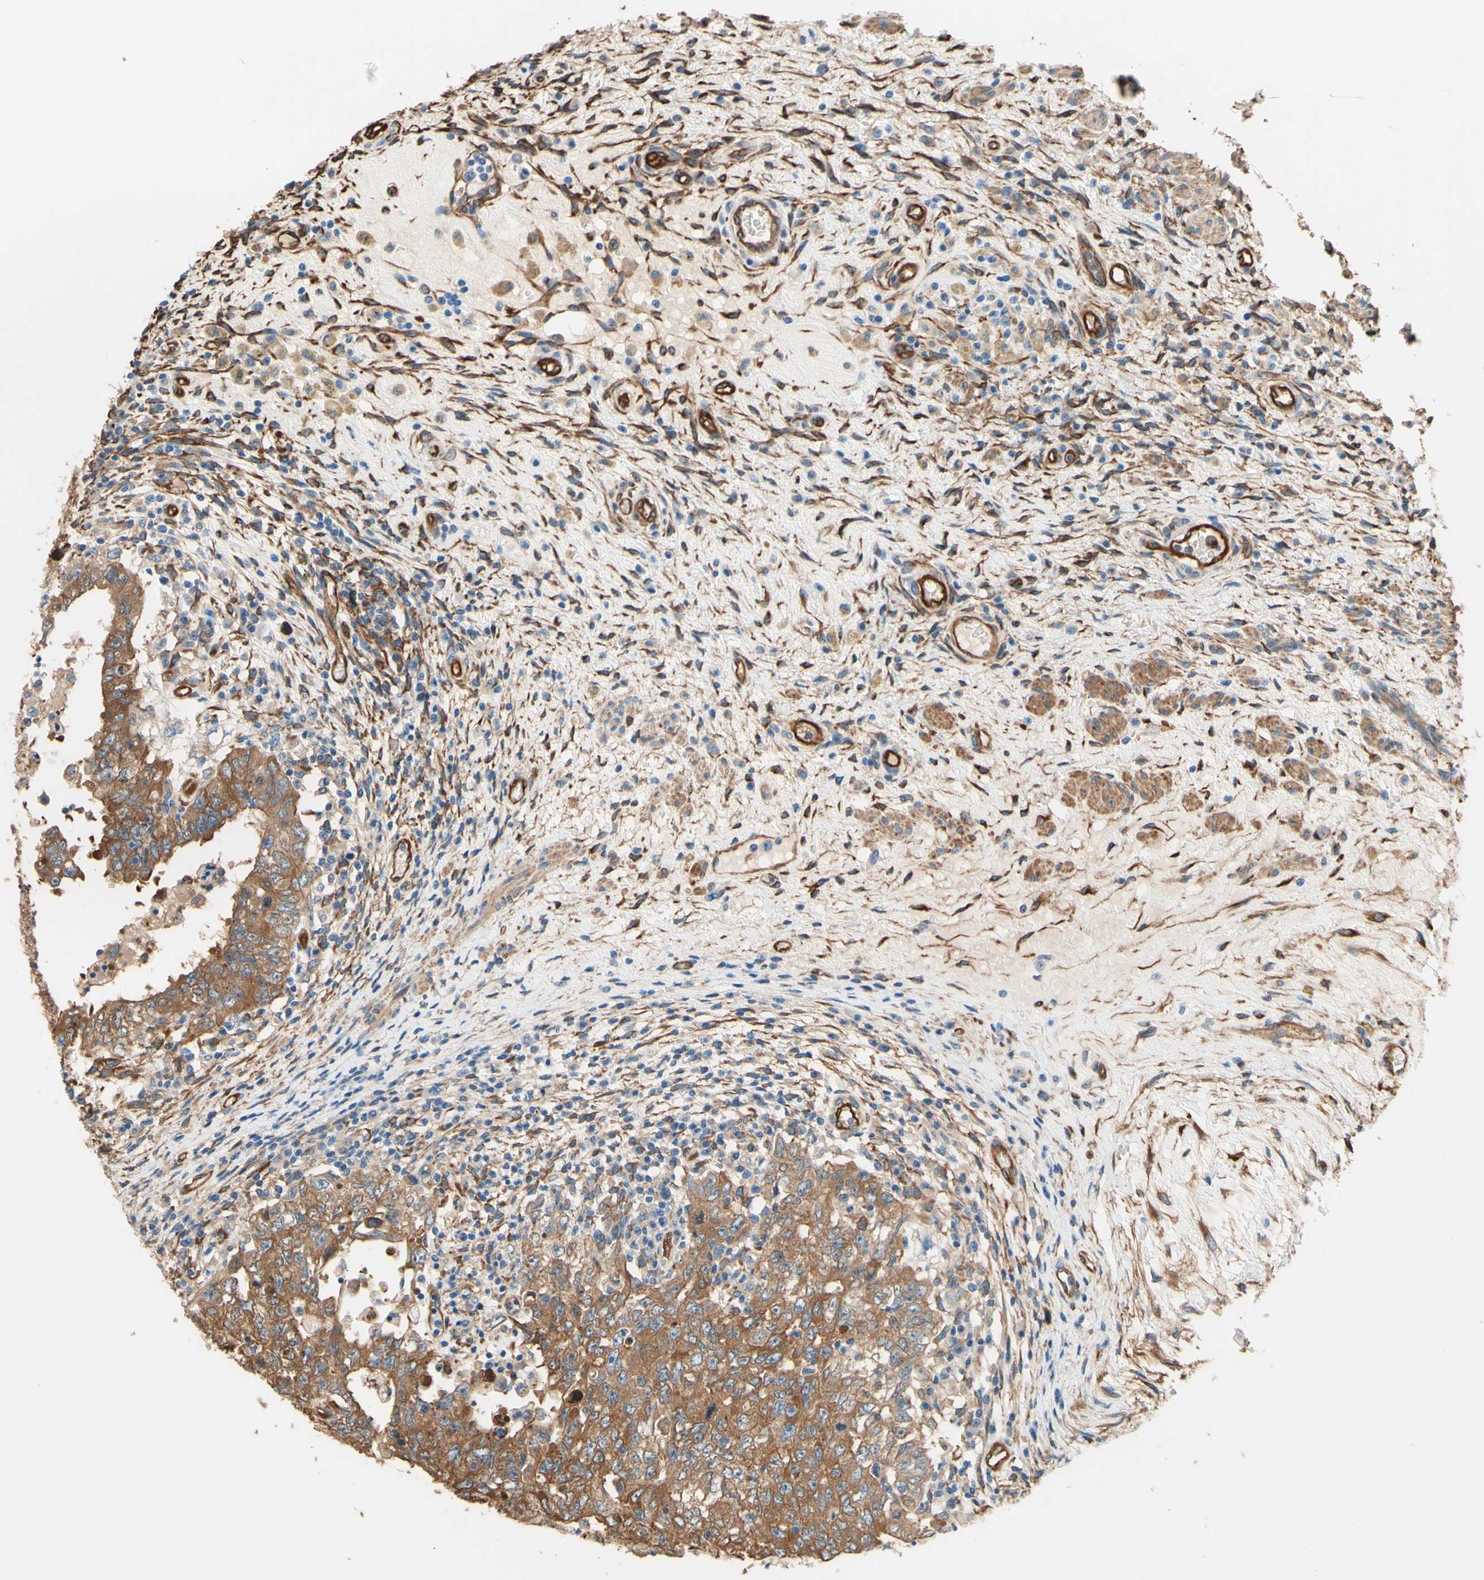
{"staining": {"intensity": "moderate", "quantity": ">75%", "location": "cytoplasmic/membranous"}, "tissue": "testis cancer", "cell_type": "Tumor cells", "image_type": "cancer", "snomed": [{"axis": "morphology", "description": "Carcinoma, Embryonal, NOS"}, {"axis": "topography", "description": "Testis"}], "caption": "Human testis embryonal carcinoma stained with a protein marker exhibits moderate staining in tumor cells.", "gene": "DPYSL3", "patient": {"sex": "male", "age": 26}}